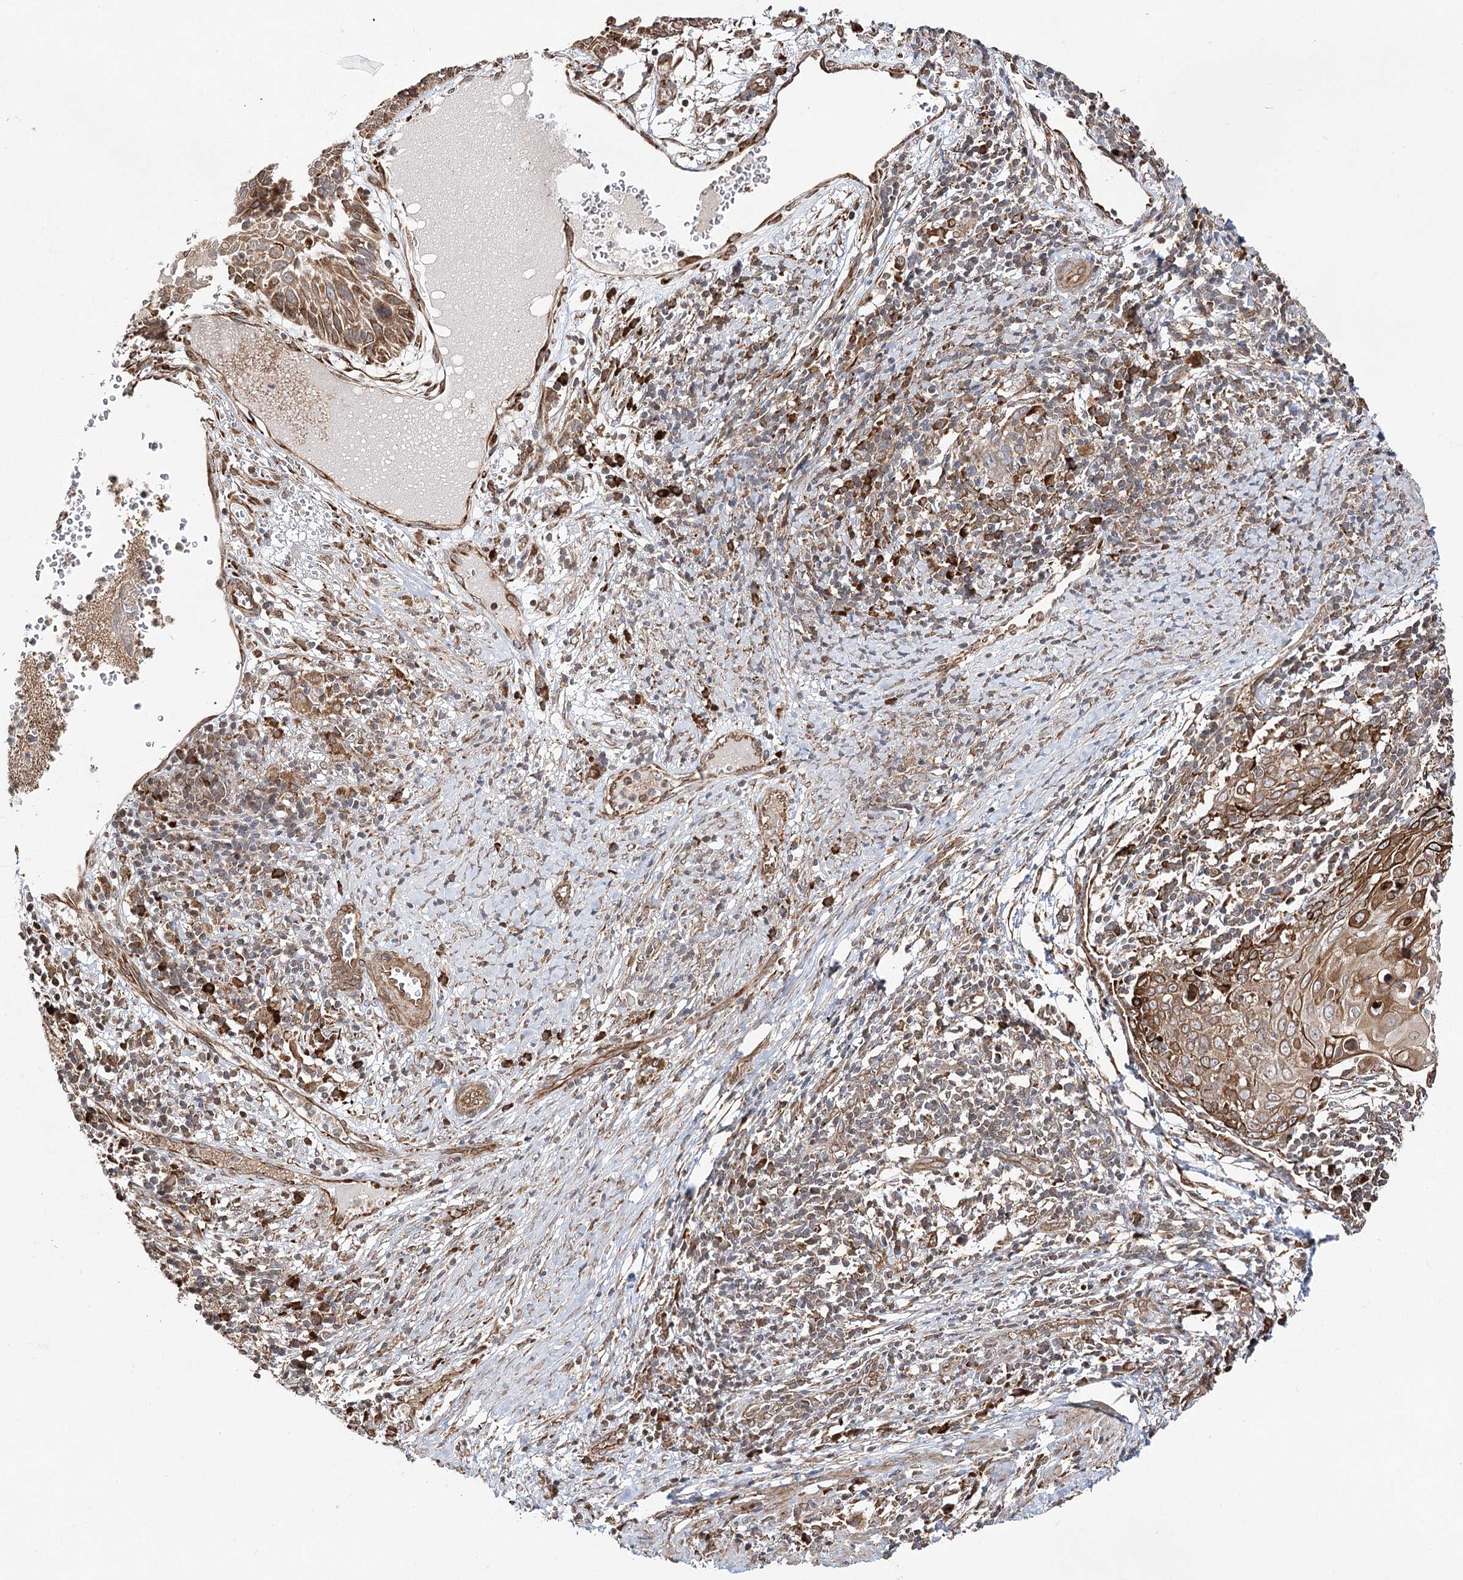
{"staining": {"intensity": "moderate", "quantity": "25%-75%", "location": "cytoplasmic/membranous"}, "tissue": "cervical cancer", "cell_type": "Tumor cells", "image_type": "cancer", "snomed": [{"axis": "morphology", "description": "Squamous cell carcinoma, NOS"}, {"axis": "topography", "description": "Cervix"}], "caption": "Protein expression analysis of cervical cancer (squamous cell carcinoma) exhibits moderate cytoplasmic/membranous staining in about 25%-75% of tumor cells. (Brightfield microscopy of DAB IHC at high magnification).", "gene": "DNAJB14", "patient": {"sex": "female", "age": 39}}